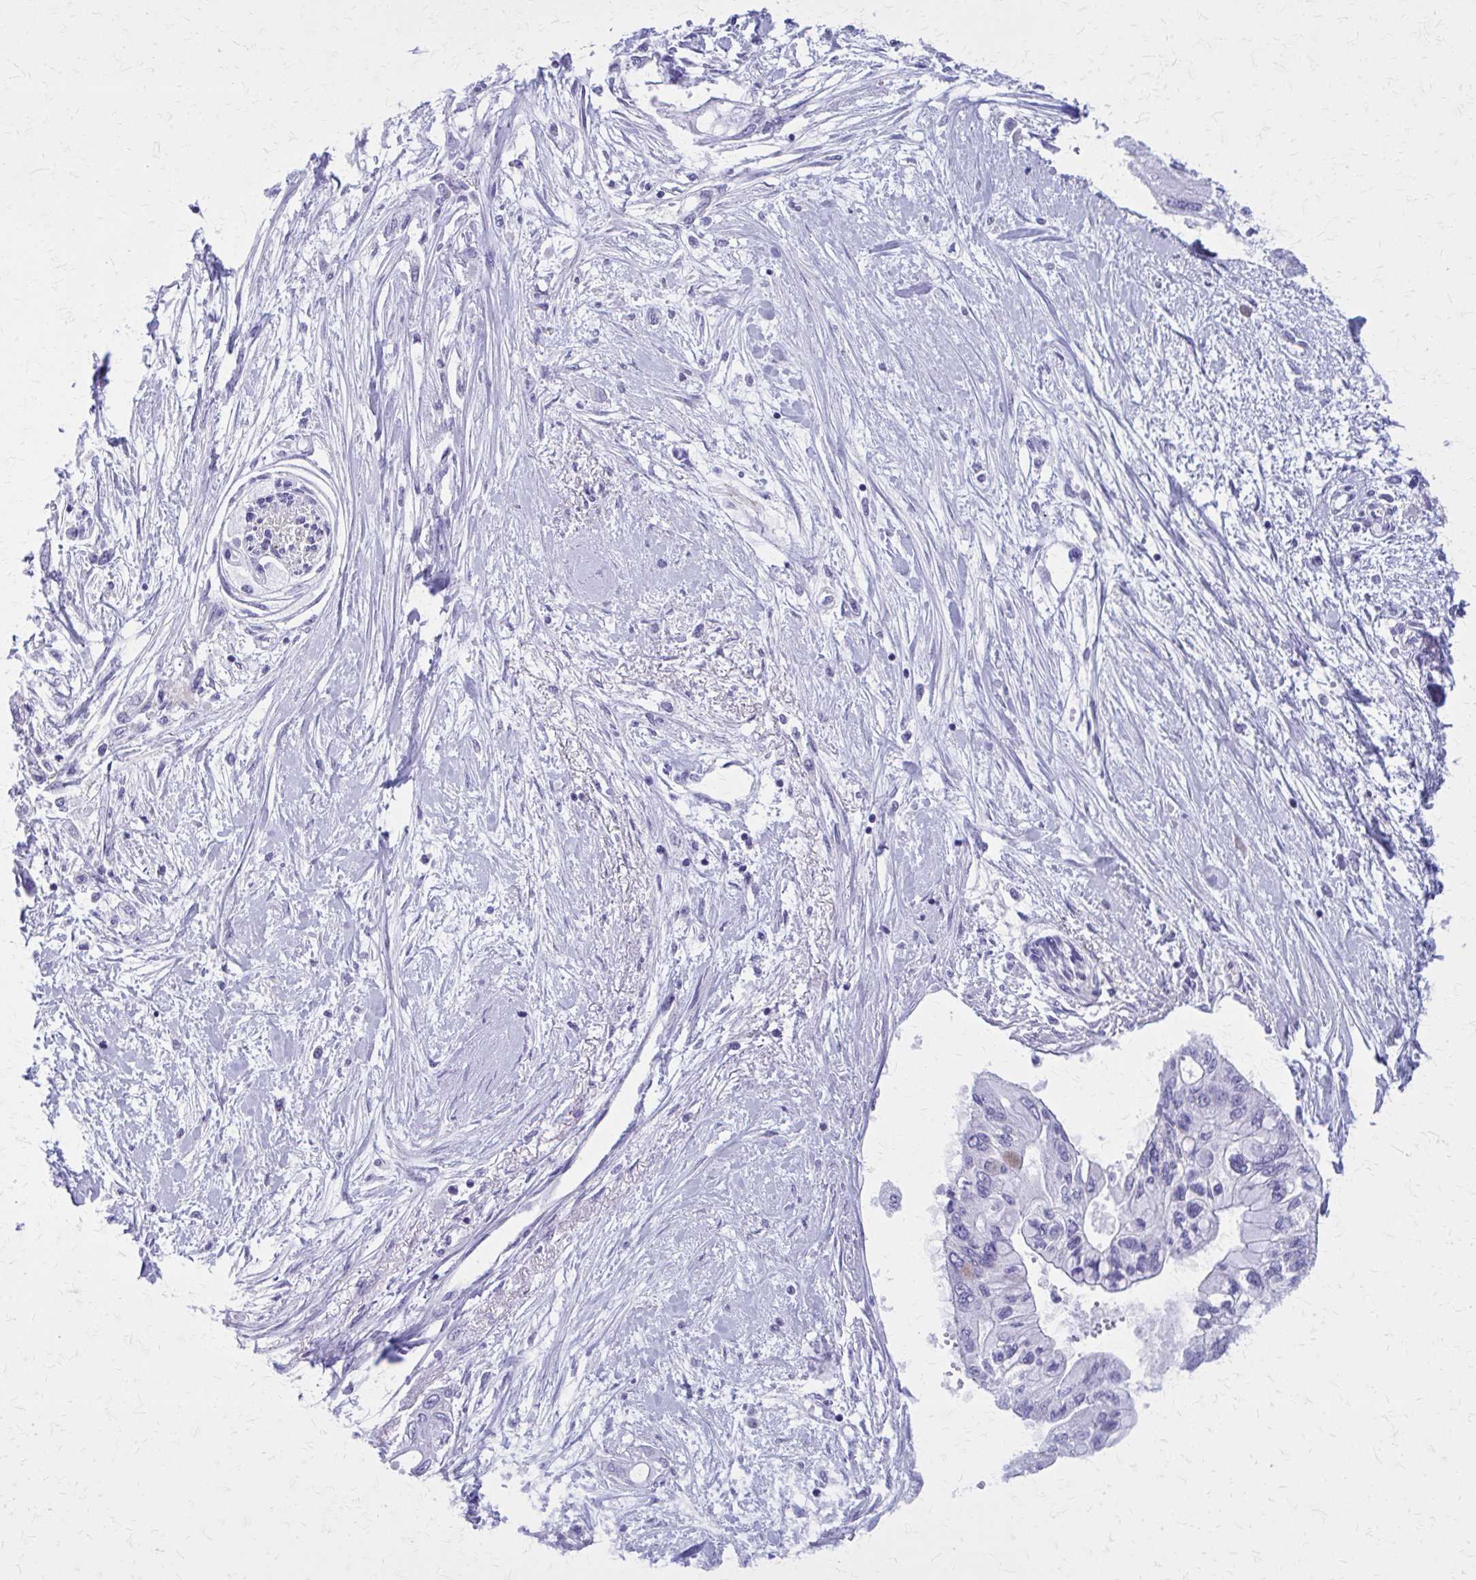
{"staining": {"intensity": "negative", "quantity": "none", "location": "none"}, "tissue": "pancreatic cancer", "cell_type": "Tumor cells", "image_type": "cancer", "snomed": [{"axis": "morphology", "description": "Adenocarcinoma, NOS"}, {"axis": "topography", "description": "Pancreas"}], "caption": "Tumor cells show no significant protein staining in pancreatic adenocarcinoma.", "gene": "GFAP", "patient": {"sex": "female", "age": 77}}